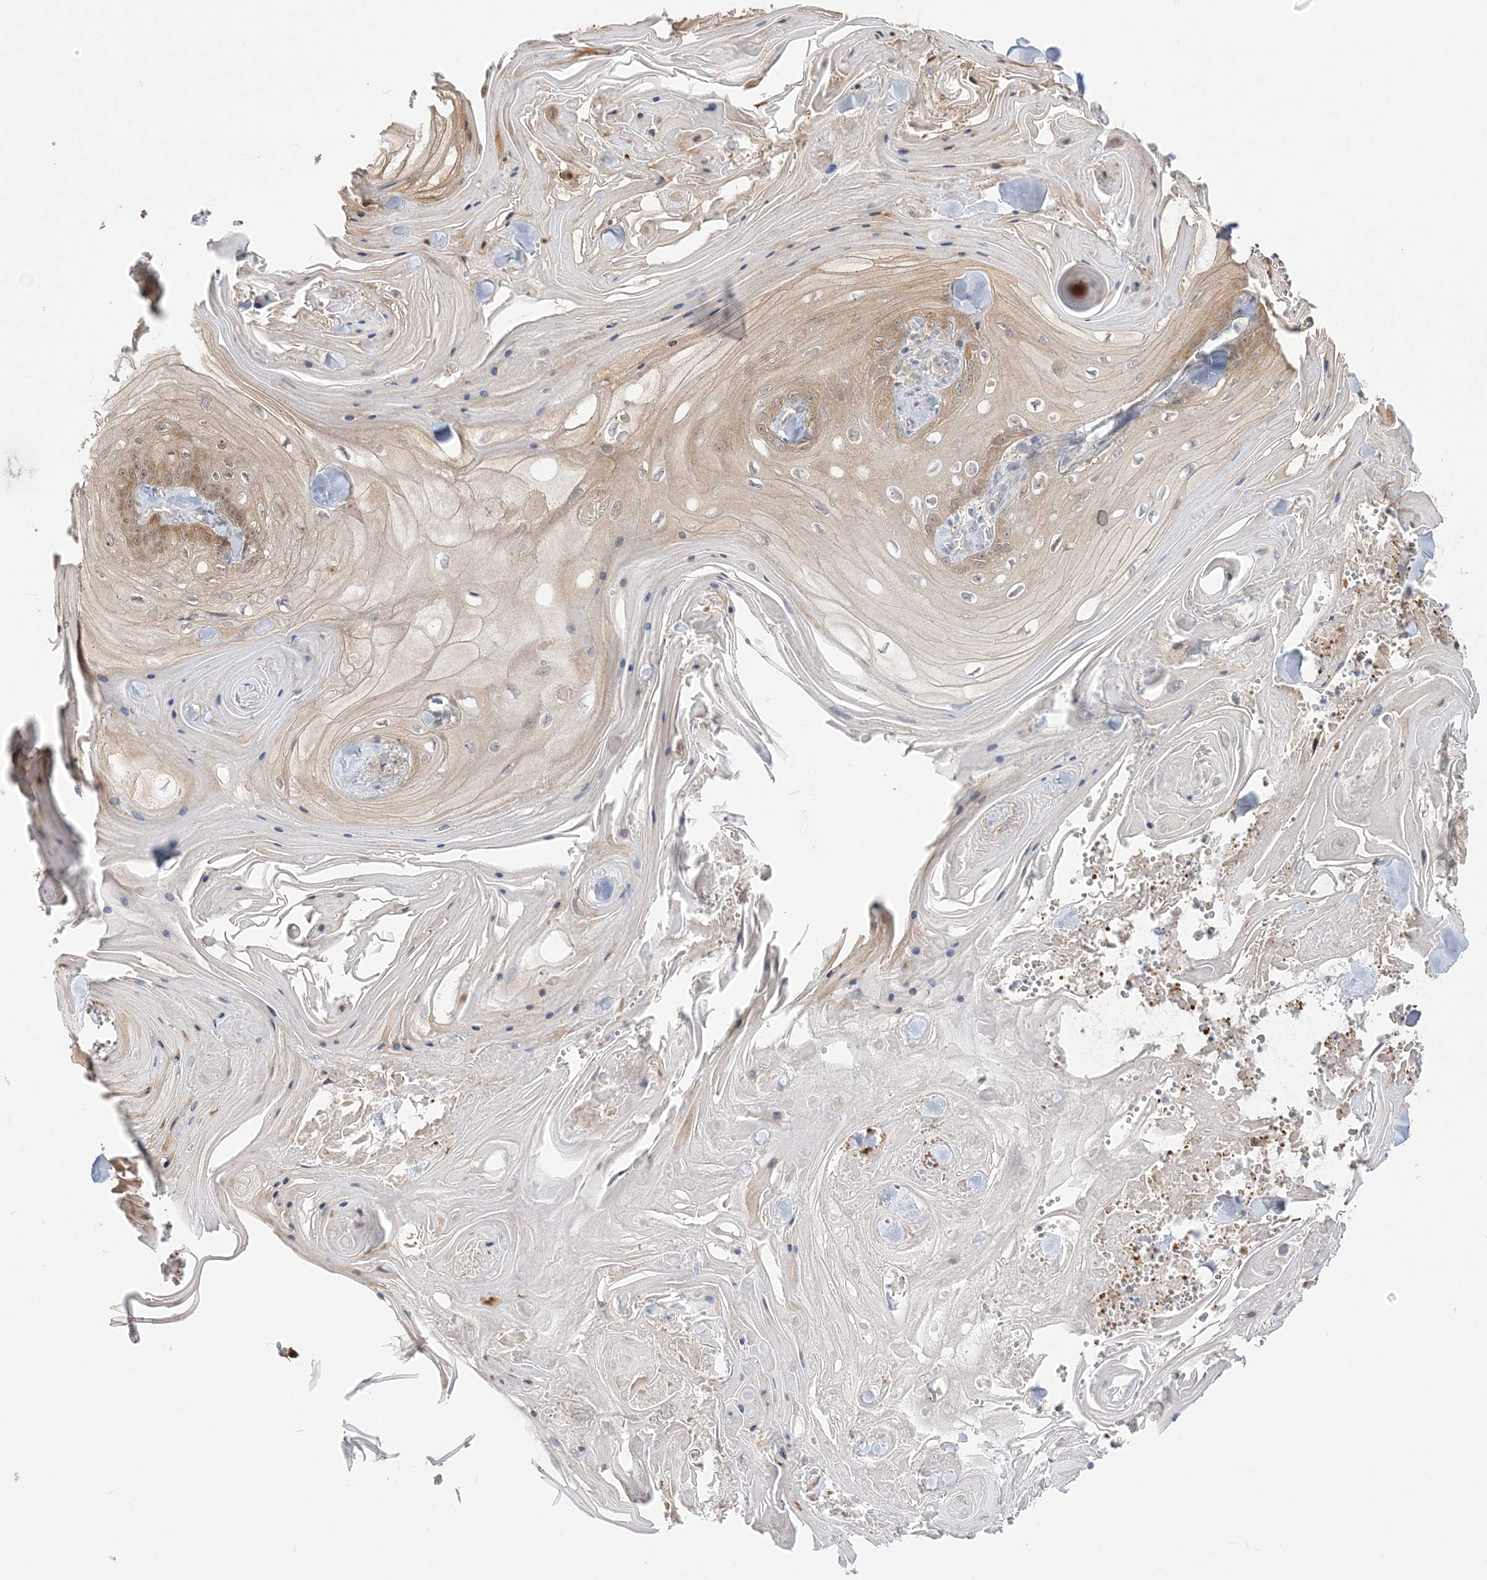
{"staining": {"intensity": "weak", "quantity": "<25%", "location": "cytoplasmic/membranous,nuclear"}, "tissue": "skin cancer", "cell_type": "Tumor cells", "image_type": "cancer", "snomed": [{"axis": "morphology", "description": "Squamous cell carcinoma, NOS"}, {"axis": "topography", "description": "Skin"}], "caption": "This is an immunohistochemistry (IHC) photomicrograph of human squamous cell carcinoma (skin). There is no positivity in tumor cells.", "gene": "THADA", "patient": {"sex": "male", "age": 74}}